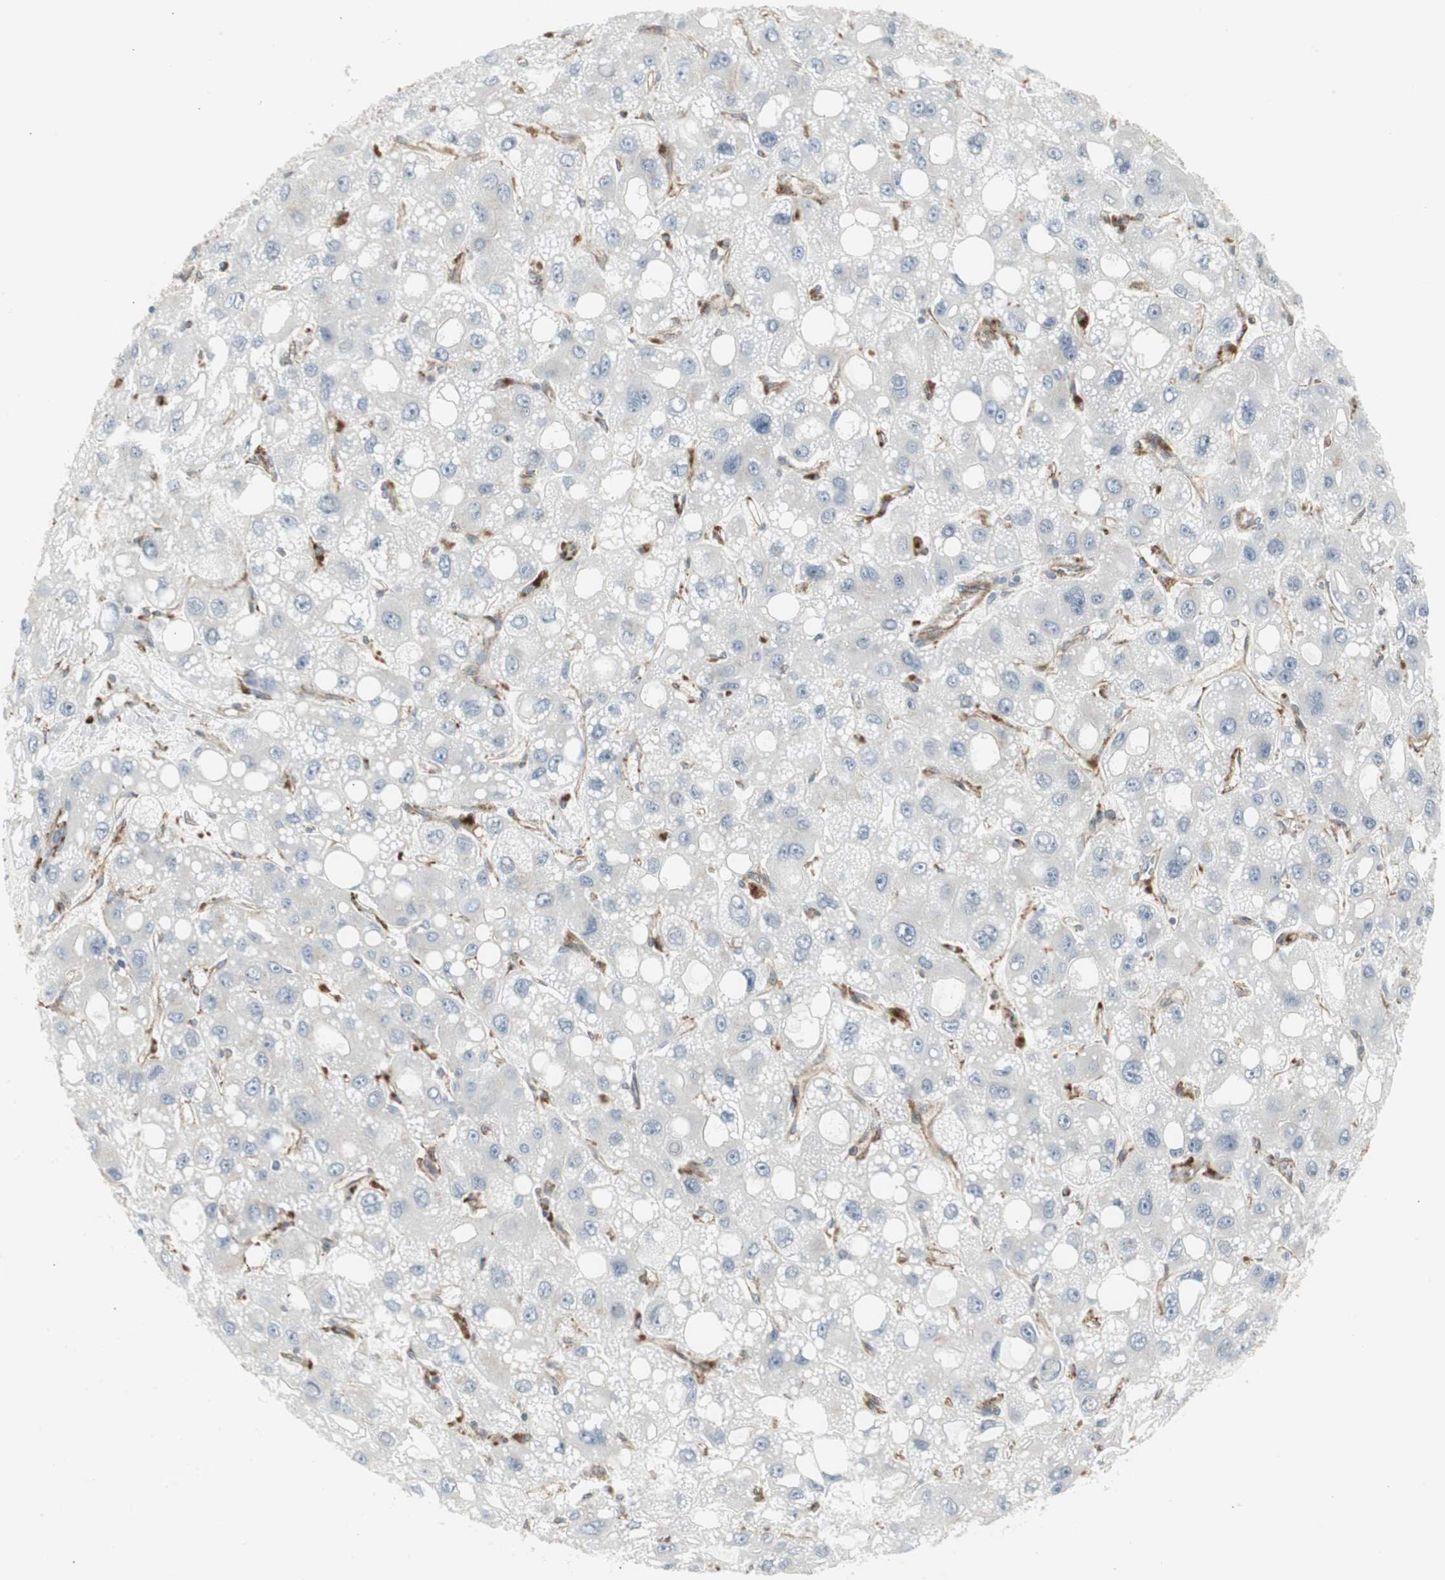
{"staining": {"intensity": "negative", "quantity": "none", "location": "none"}, "tissue": "liver cancer", "cell_type": "Tumor cells", "image_type": "cancer", "snomed": [{"axis": "morphology", "description": "Carcinoma, Hepatocellular, NOS"}, {"axis": "topography", "description": "Liver"}], "caption": "Immunohistochemistry (IHC) photomicrograph of human liver hepatocellular carcinoma stained for a protein (brown), which displays no positivity in tumor cells.", "gene": "ATP6V1B2", "patient": {"sex": "male", "age": 55}}